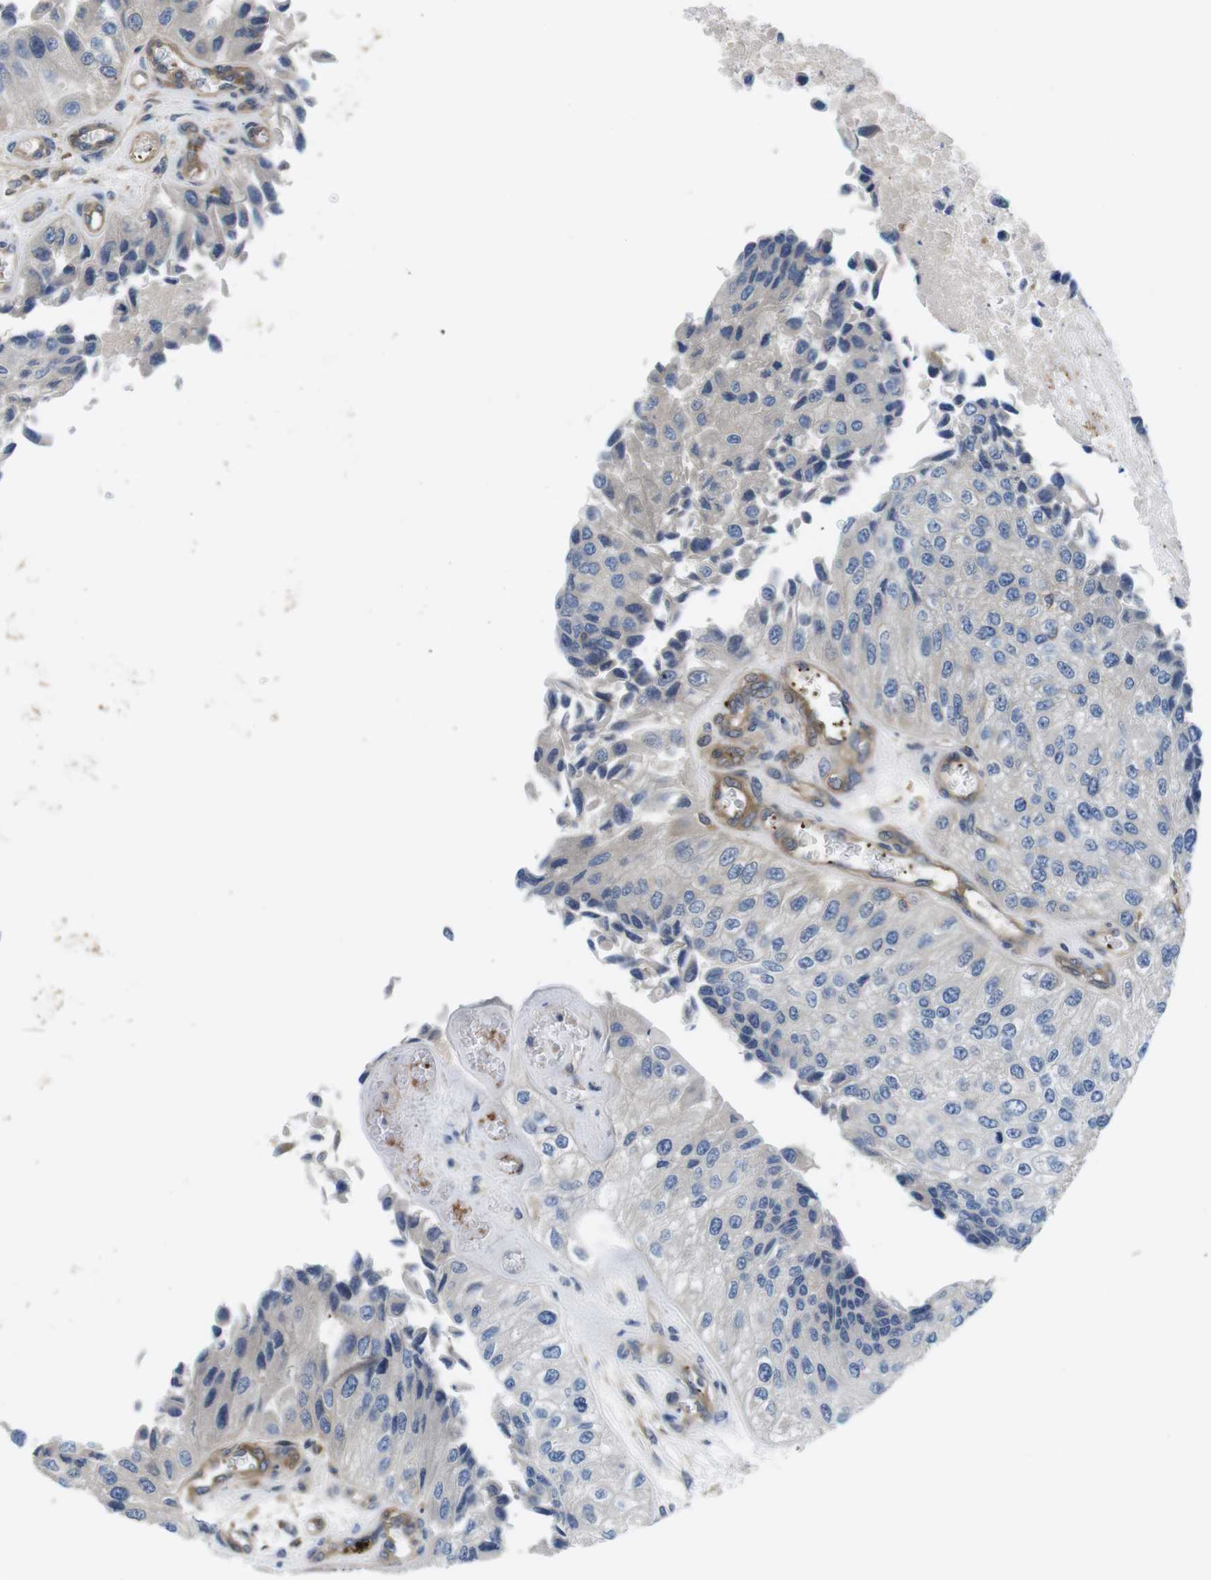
{"staining": {"intensity": "negative", "quantity": "none", "location": "none"}, "tissue": "urothelial cancer", "cell_type": "Tumor cells", "image_type": "cancer", "snomed": [{"axis": "morphology", "description": "Urothelial carcinoma, High grade"}, {"axis": "topography", "description": "Kidney"}, {"axis": "topography", "description": "Urinary bladder"}], "caption": "Image shows no protein staining in tumor cells of urothelial carcinoma (high-grade) tissue.", "gene": "HERPUD2", "patient": {"sex": "male", "age": 77}}